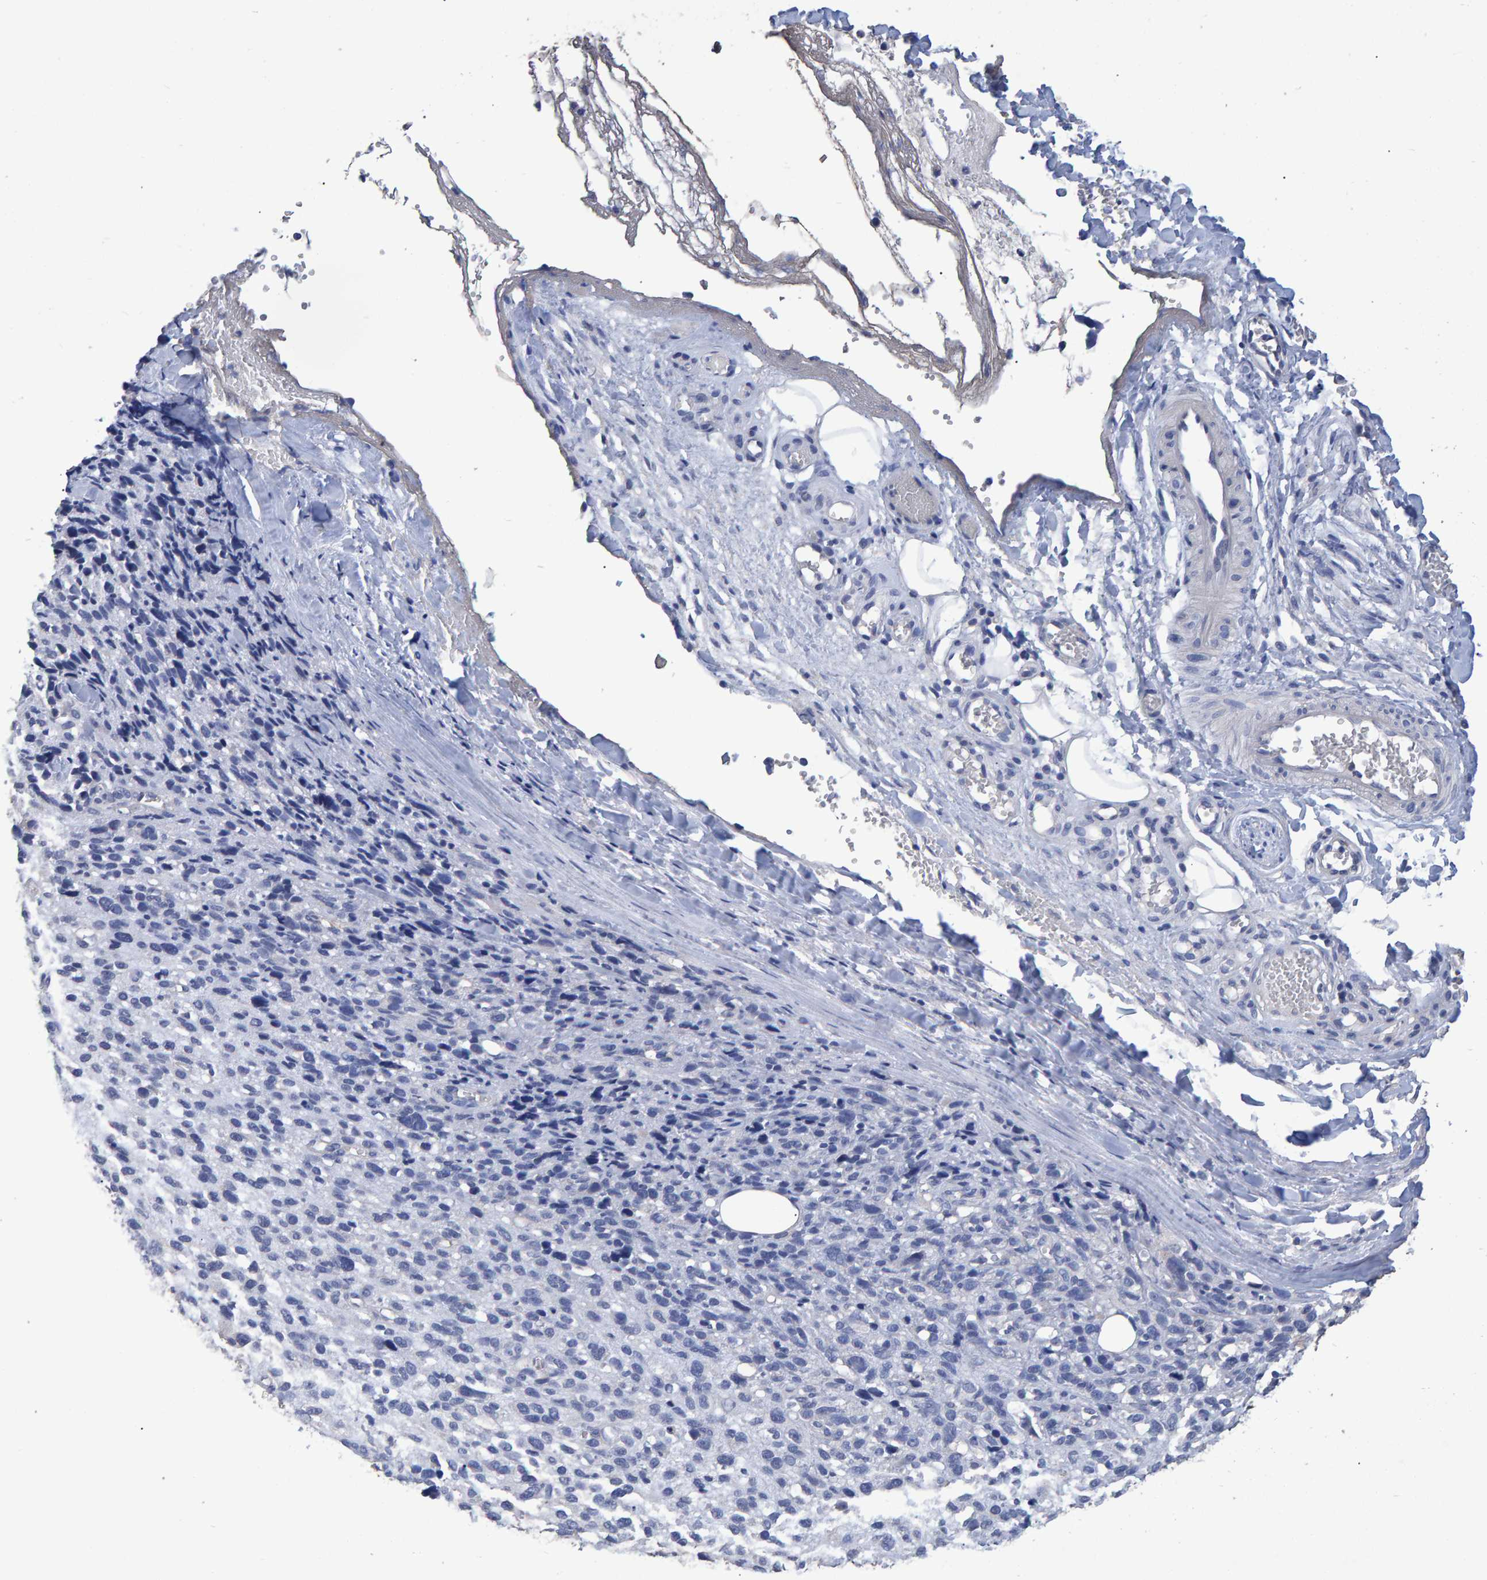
{"staining": {"intensity": "negative", "quantity": "none", "location": "none"}, "tissue": "melanoma", "cell_type": "Tumor cells", "image_type": "cancer", "snomed": [{"axis": "morphology", "description": "Malignant melanoma, NOS"}, {"axis": "topography", "description": "Skin"}], "caption": "This is an immunohistochemistry (IHC) image of melanoma. There is no expression in tumor cells.", "gene": "HEMGN", "patient": {"sex": "female", "age": 55}}